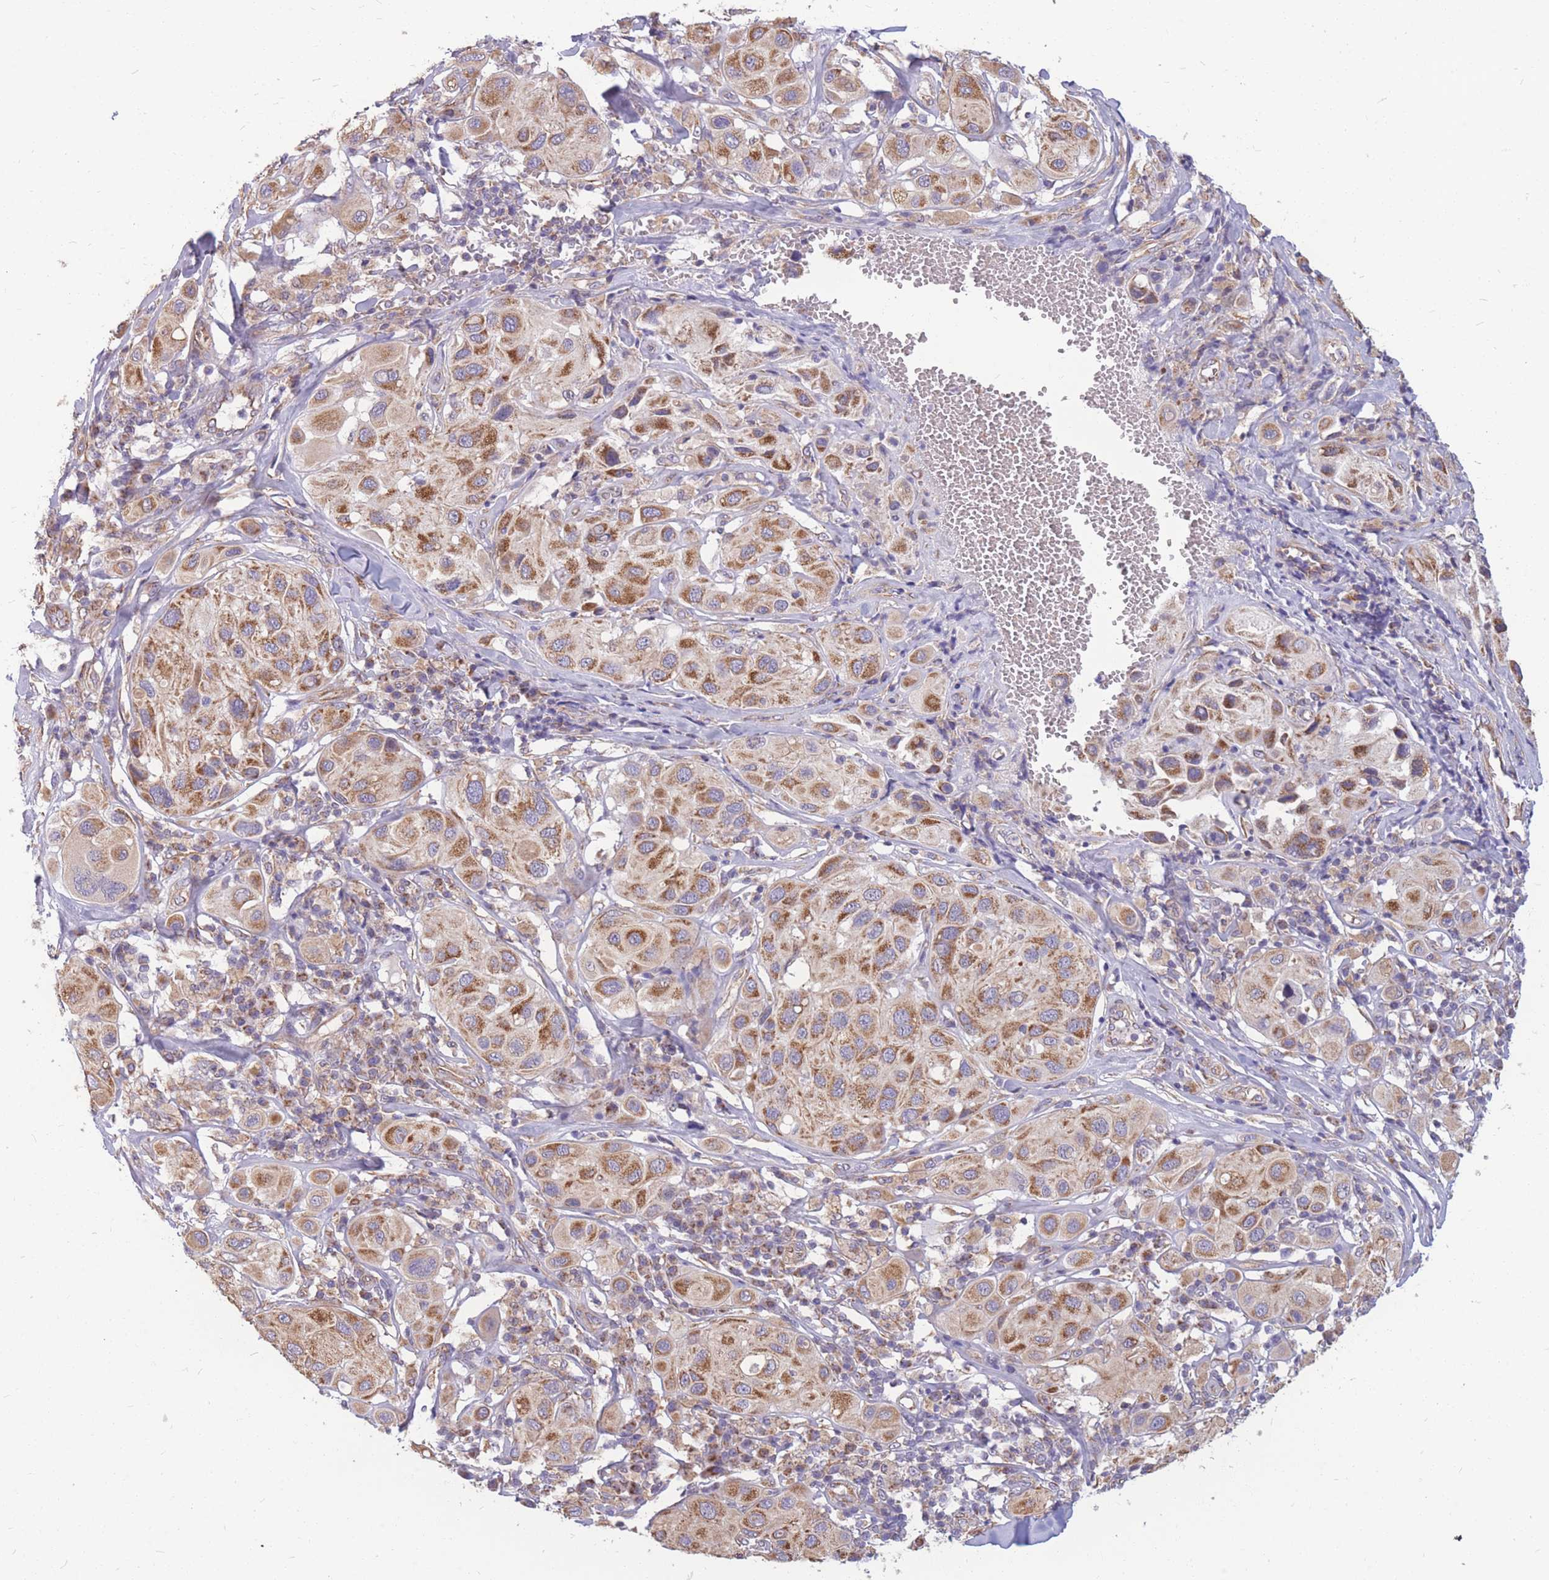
{"staining": {"intensity": "strong", "quantity": "25%-75%", "location": "cytoplasmic/membranous"}, "tissue": "melanoma", "cell_type": "Tumor cells", "image_type": "cancer", "snomed": [{"axis": "morphology", "description": "Malignant melanoma, Metastatic site"}, {"axis": "topography", "description": "Skin"}], "caption": "Strong cytoplasmic/membranous protein staining is present in about 25%-75% of tumor cells in melanoma.", "gene": "MRPS9", "patient": {"sex": "male", "age": 41}}